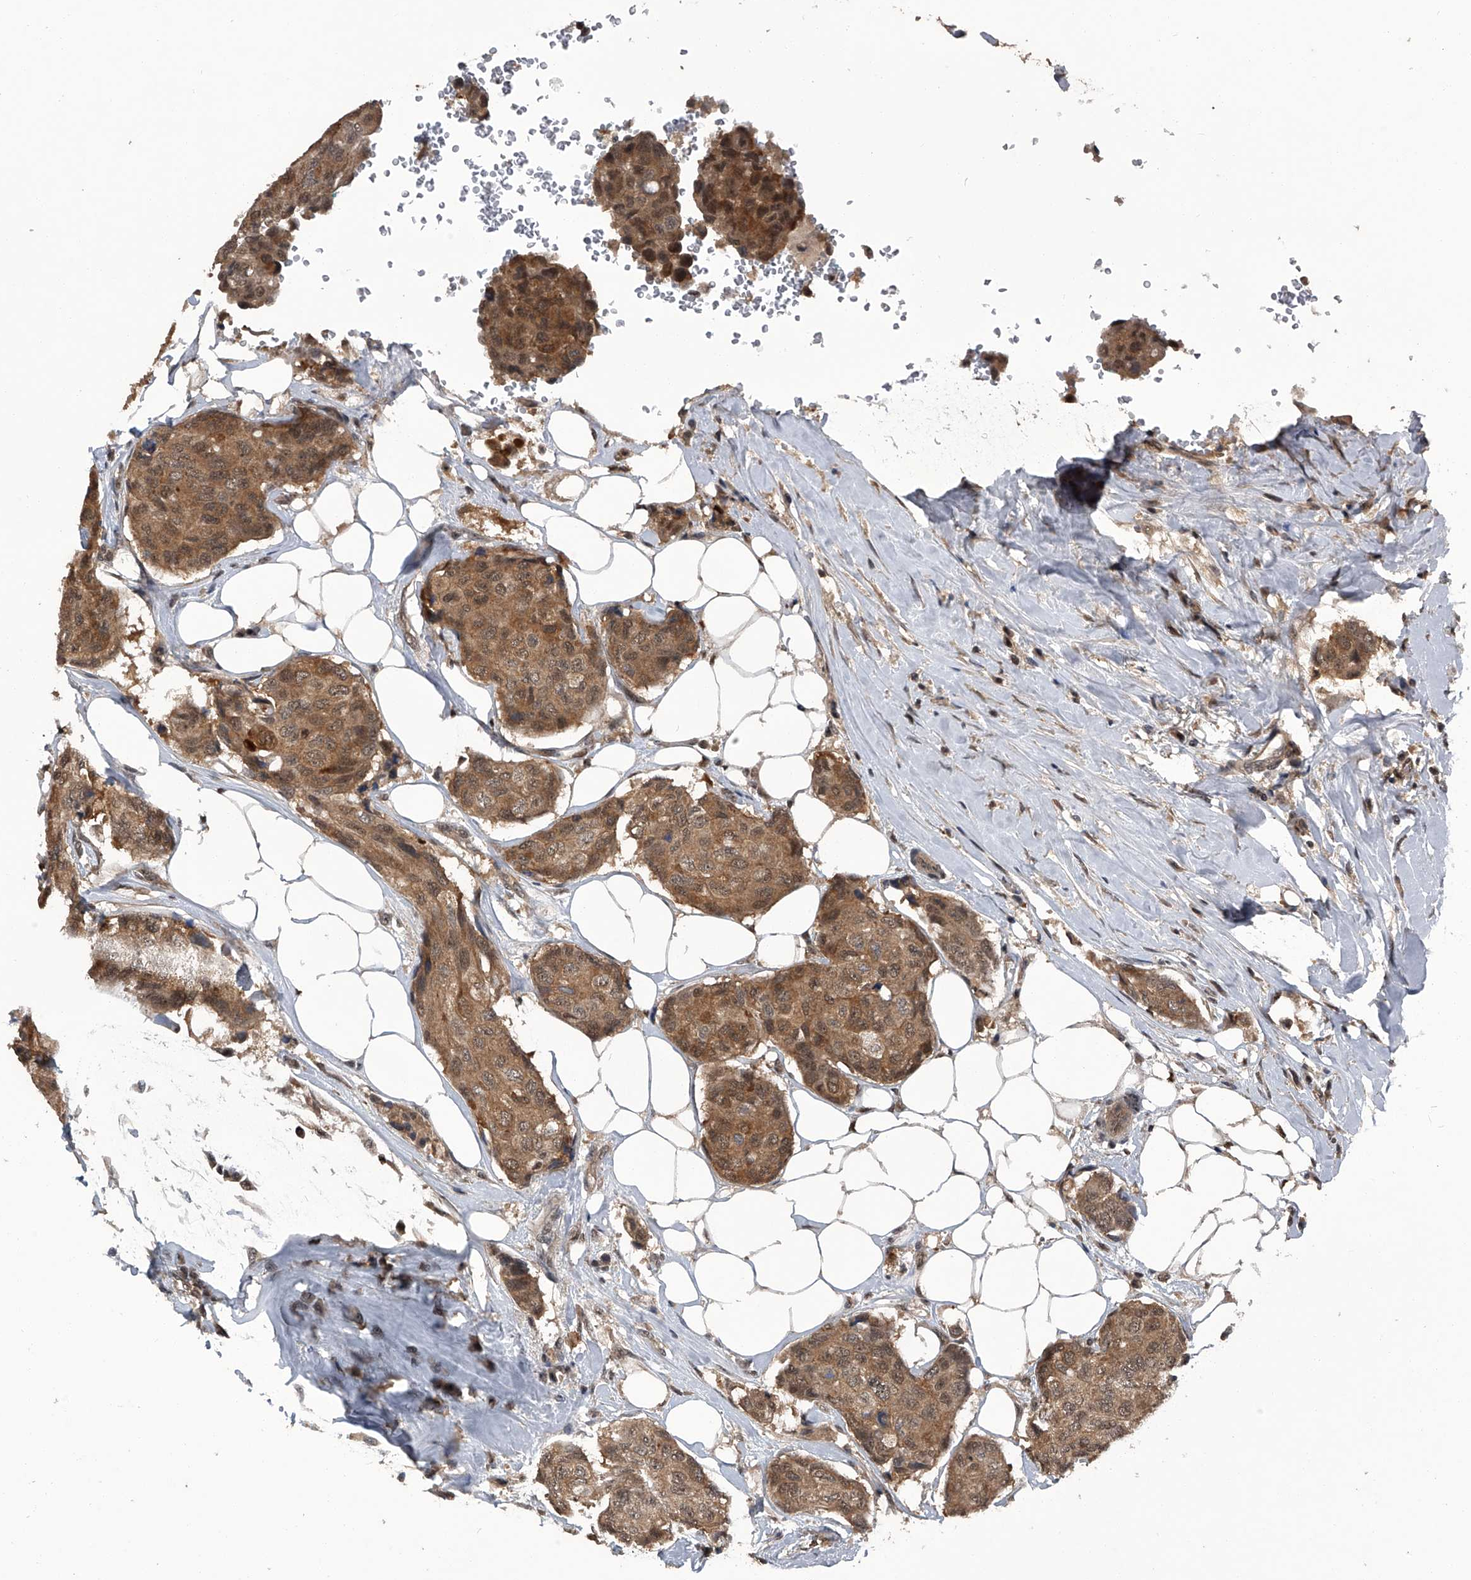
{"staining": {"intensity": "moderate", "quantity": ">75%", "location": "cytoplasmic/membranous,nuclear"}, "tissue": "breast cancer", "cell_type": "Tumor cells", "image_type": "cancer", "snomed": [{"axis": "morphology", "description": "Duct carcinoma"}, {"axis": "topography", "description": "Breast"}], "caption": "Approximately >75% of tumor cells in breast infiltrating ductal carcinoma reveal moderate cytoplasmic/membranous and nuclear protein expression as visualized by brown immunohistochemical staining.", "gene": "SLC12A8", "patient": {"sex": "female", "age": 80}}